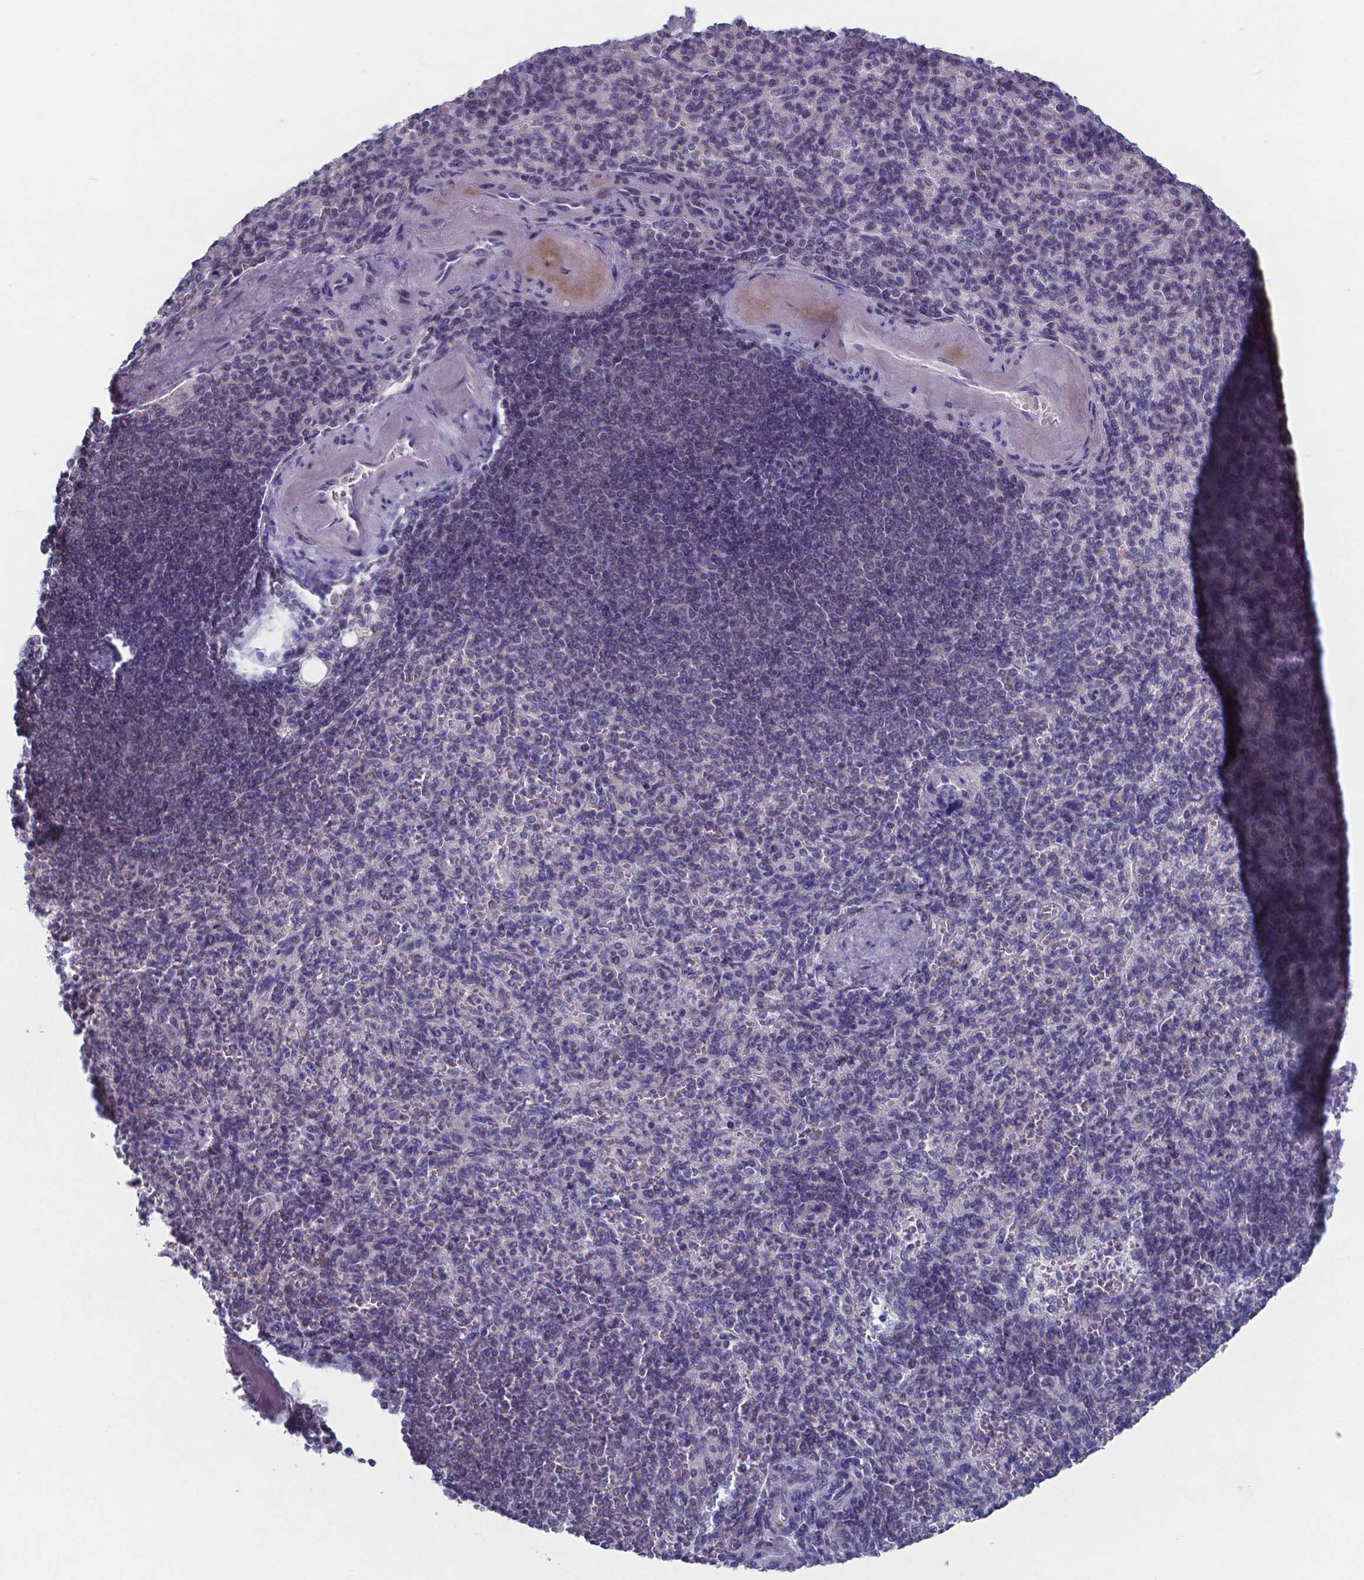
{"staining": {"intensity": "weak", "quantity": "<25%", "location": "nuclear"}, "tissue": "spleen", "cell_type": "Cells in red pulp", "image_type": "normal", "snomed": [{"axis": "morphology", "description": "Normal tissue, NOS"}, {"axis": "topography", "description": "Spleen"}], "caption": "An immunohistochemistry histopathology image of normal spleen is shown. There is no staining in cells in red pulp of spleen. The staining is performed using DAB (3,3'-diaminobenzidine) brown chromogen with nuclei counter-stained in using hematoxylin.", "gene": "TDP2", "patient": {"sex": "female", "age": 74}}